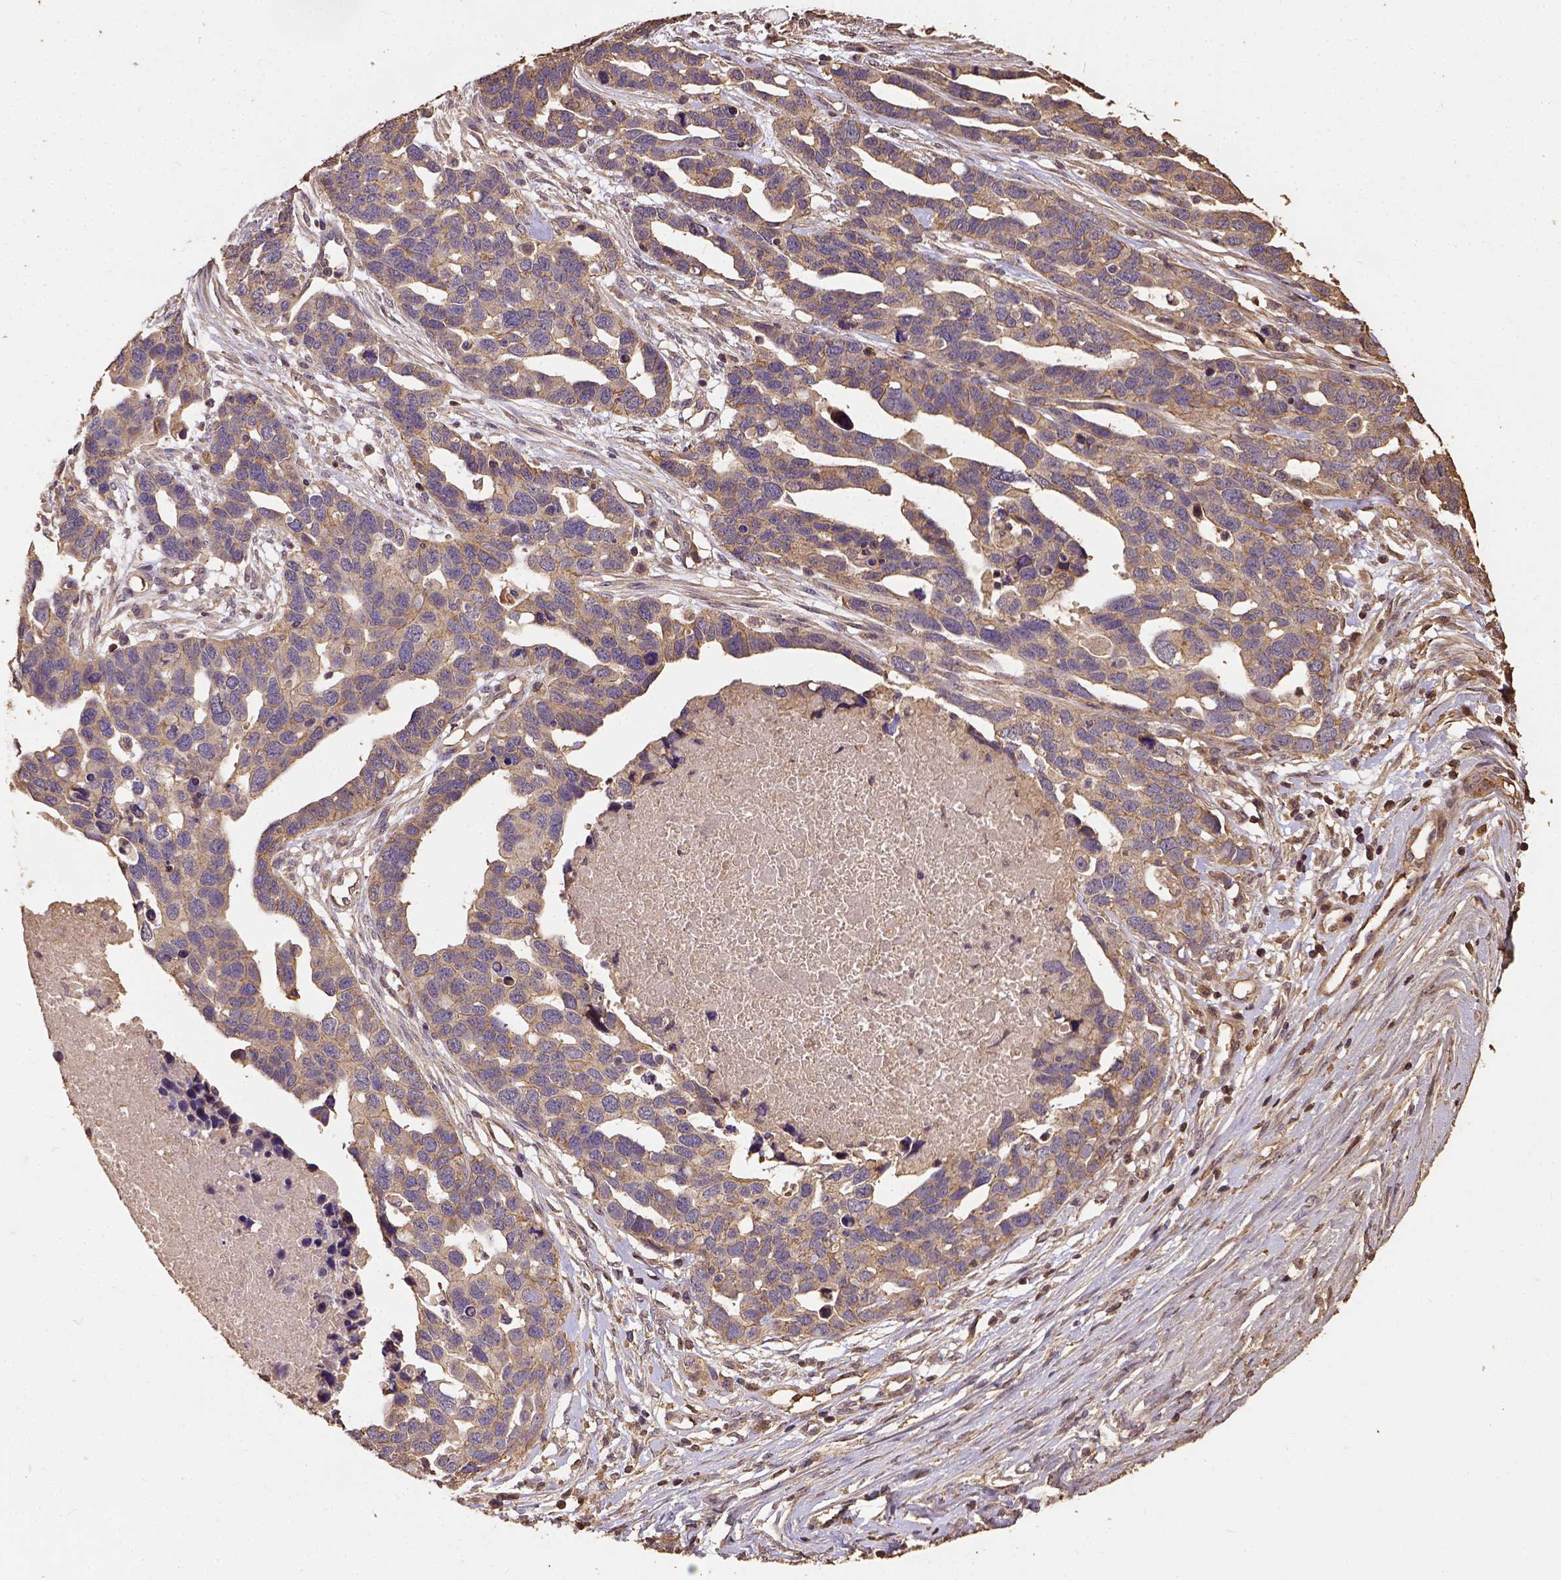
{"staining": {"intensity": "weak", "quantity": ">75%", "location": "cytoplasmic/membranous"}, "tissue": "ovarian cancer", "cell_type": "Tumor cells", "image_type": "cancer", "snomed": [{"axis": "morphology", "description": "Cystadenocarcinoma, serous, NOS"}, {"axis": "topography", "description": "Ovary"}], "caption": "The image reveals staining of ovarian cancer (serous cystadenocarcinoma), revealing weak cytoplasmic/membranous protein positivity (brown color) within tumor cells.", "gene": "ATP1B3", "patient": {"sex": "female", "age": 54}}